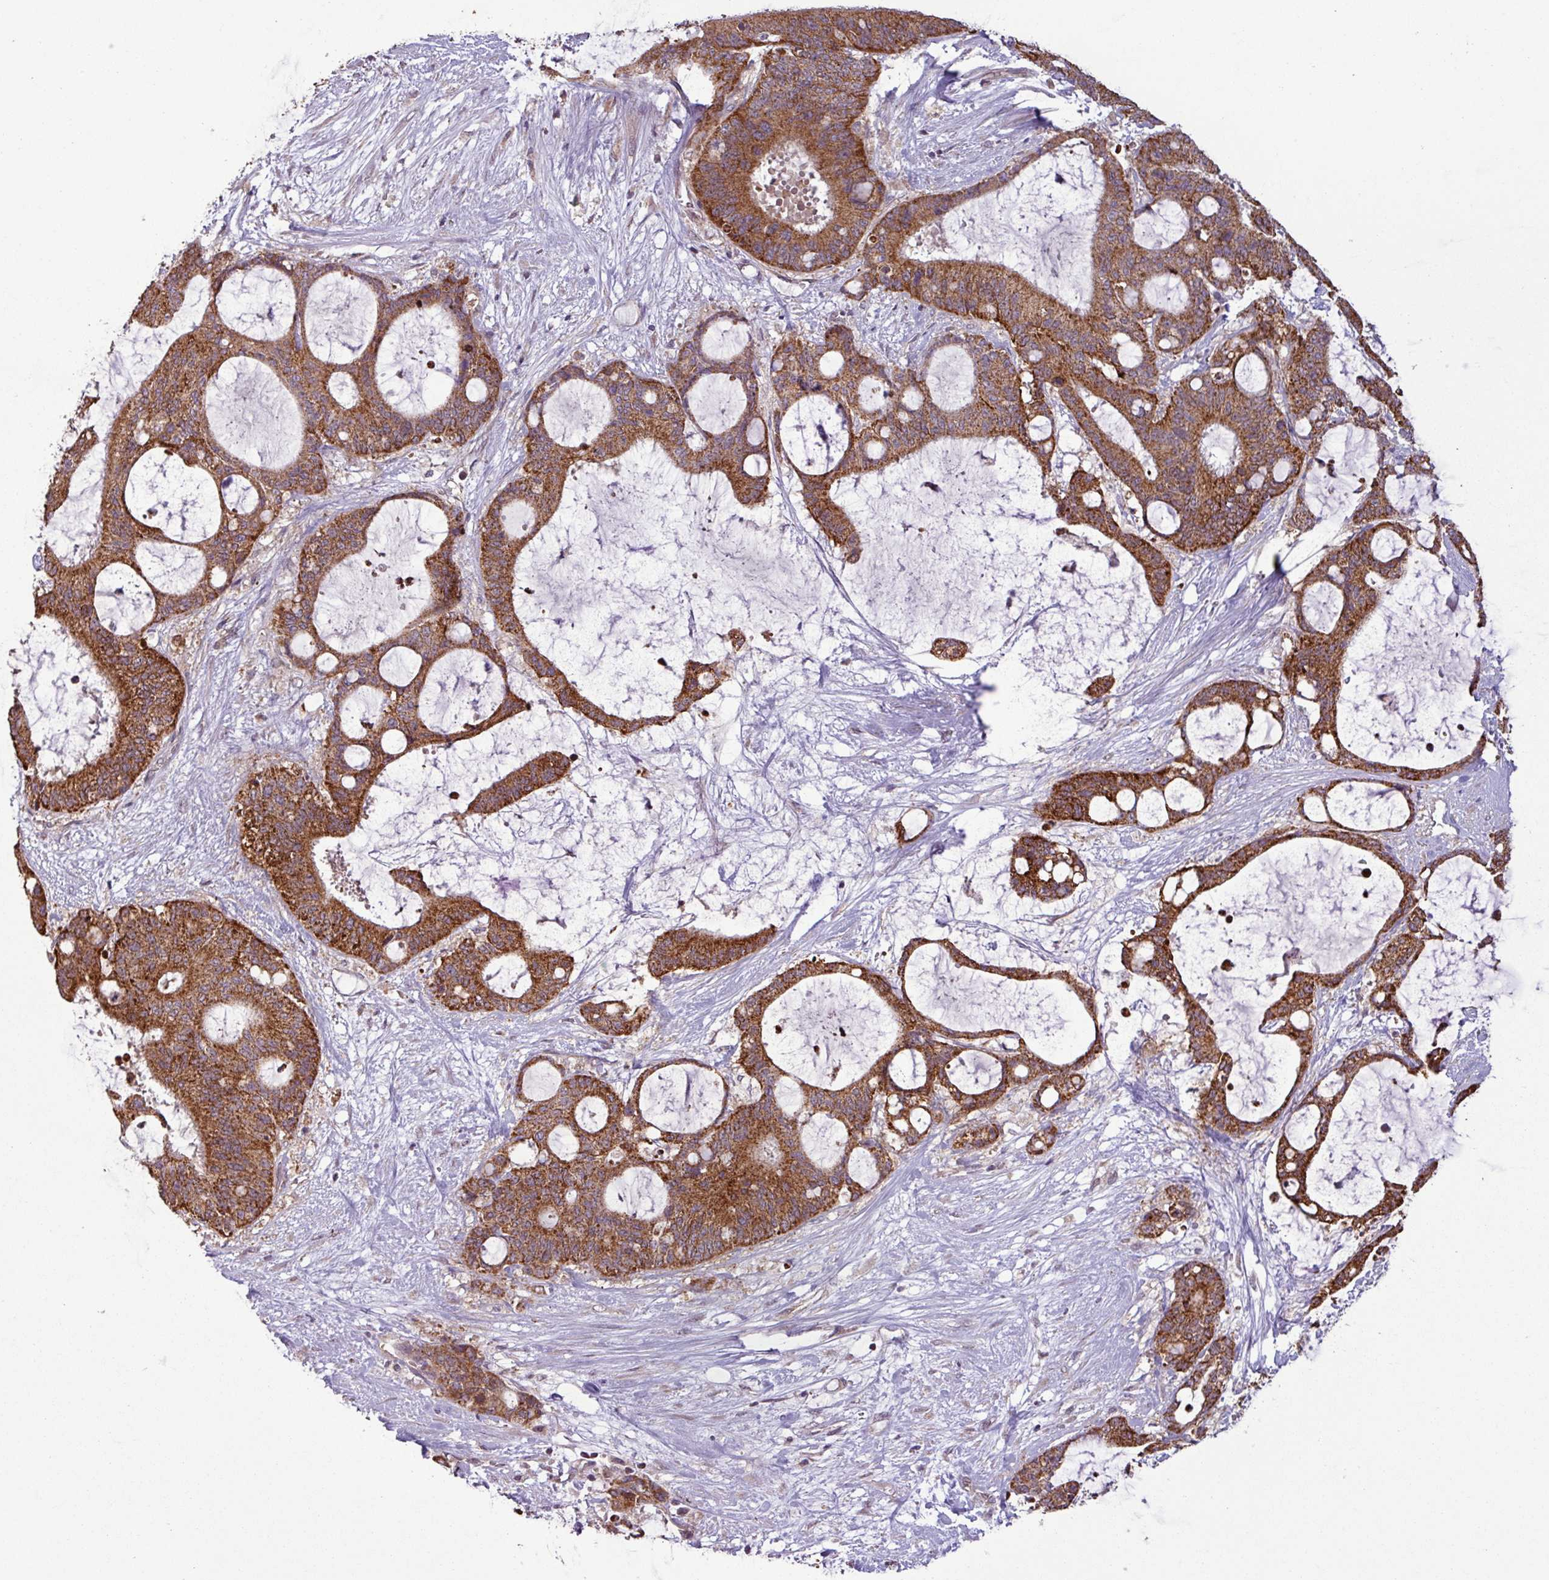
{"staining": {"intensity": "strong", "quantity": ">75%", "location": "cytoplasmic/membranous"}, "tissue": "liver cancer", "cell_type": "Tumor cells", "image_type": "cancer", "snomed": [{"axis": "morphology", "description": "Normal tissue, NOS"}, {"axis": "morphology", "description": "Cholangiocarcinoma"}, {"axis": "topography", "description": "Liver"}, {"axis": "topography", "description": "Peripheral nerve tissue"}], "caption": "Cholangiocarcinoma (liver) was stained to show a protein in brown. There is high levels of strong cytoplasmic/membranous expression in about >75% of tumor cells.", "gene": "MCTP2", "patient": {"sex": "female", "age": 73}}